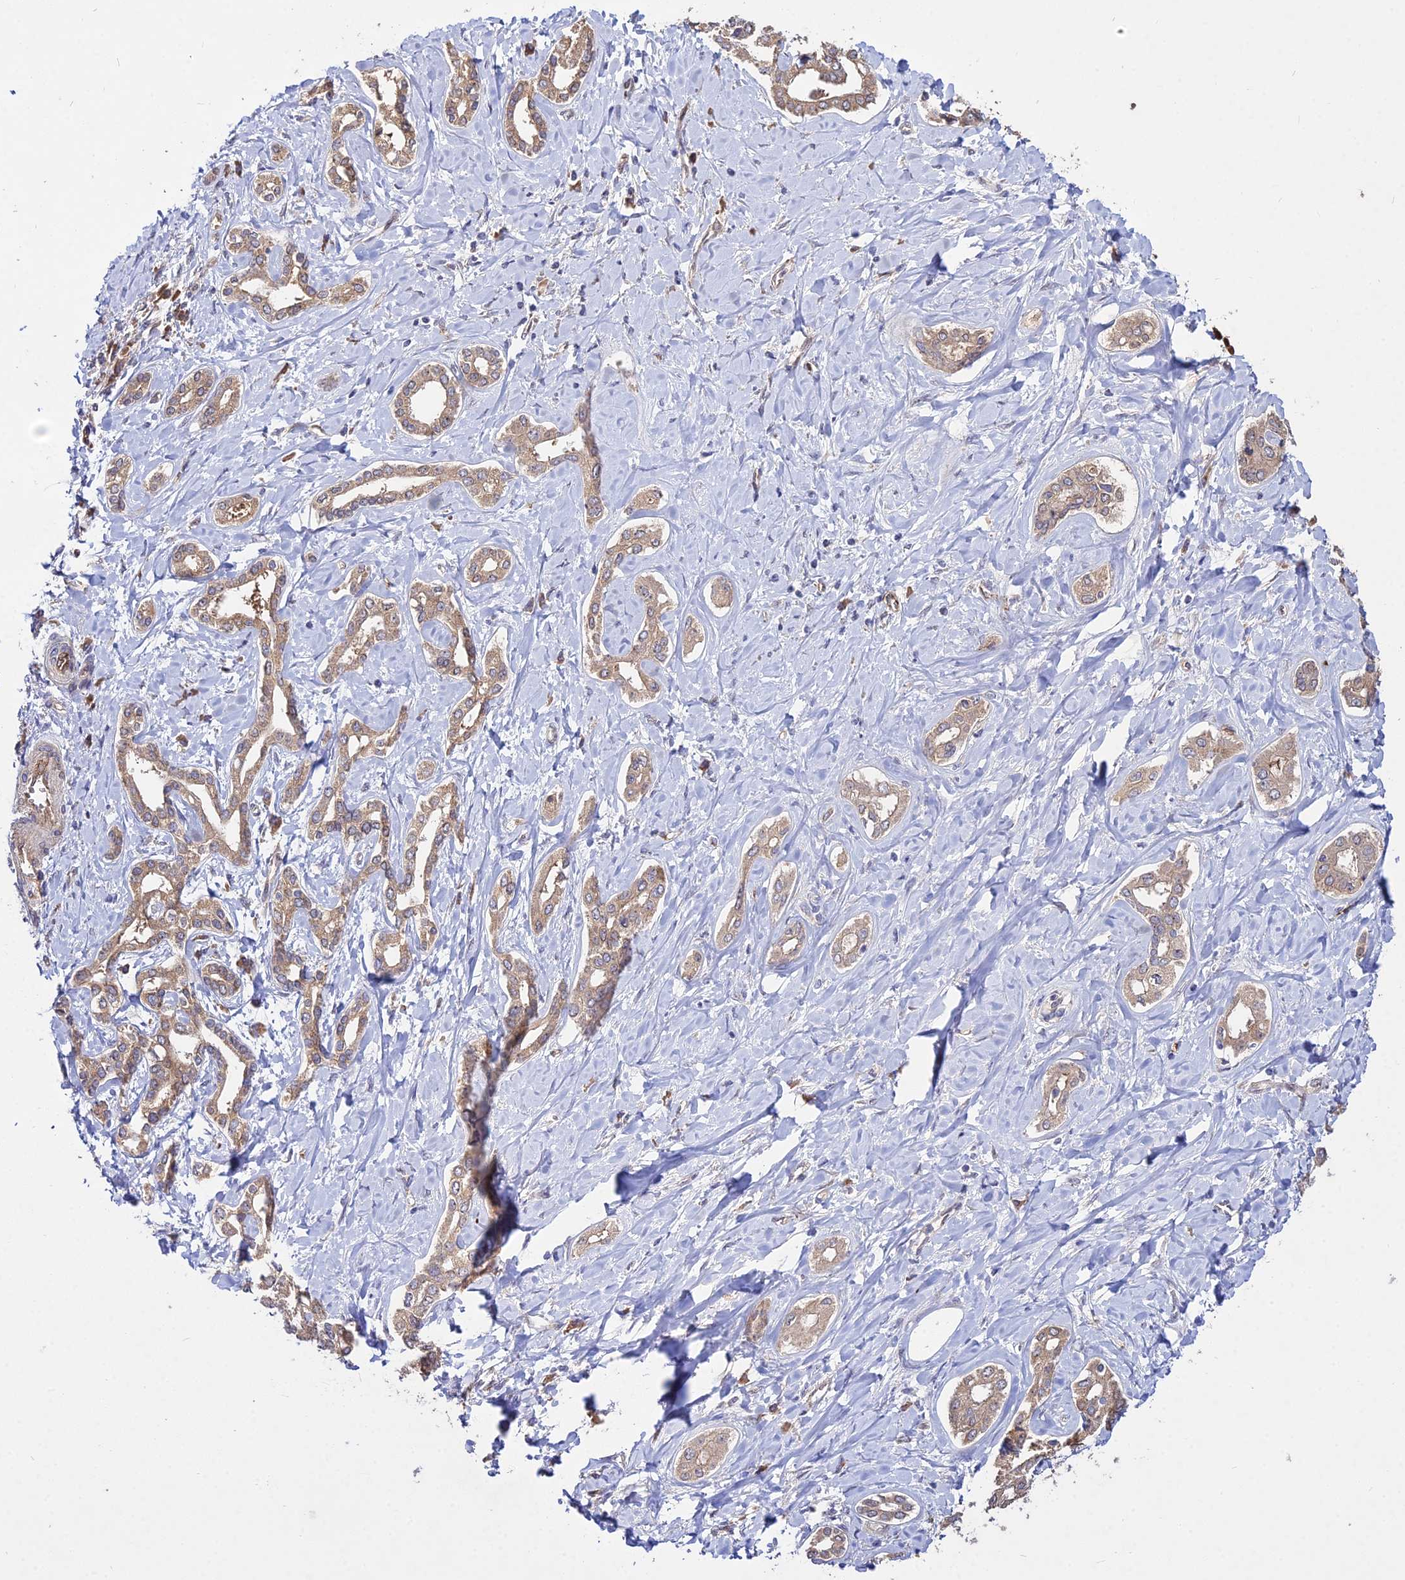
{"staining": {"intensity": "moderate", "quantity": ">75%", "location": "cytoplasmic/membranous"}, "tissue": "liver cancer", "cell_type": "Tumor cells", "image_type": "cancer", "snomed": [{"axis": "morphology", "description": "Cholangiocarcinoma"}, {"axis": "topography", "description": "Liver"}], "caption": "This is an image of IHC staining of cholangiocarcinoma (liver), which shows moderate staining in the cytoplasmic/membranous of tumor cells.", "gene": "GRTP1", "patient": {"sex": "female", "age": 77}}